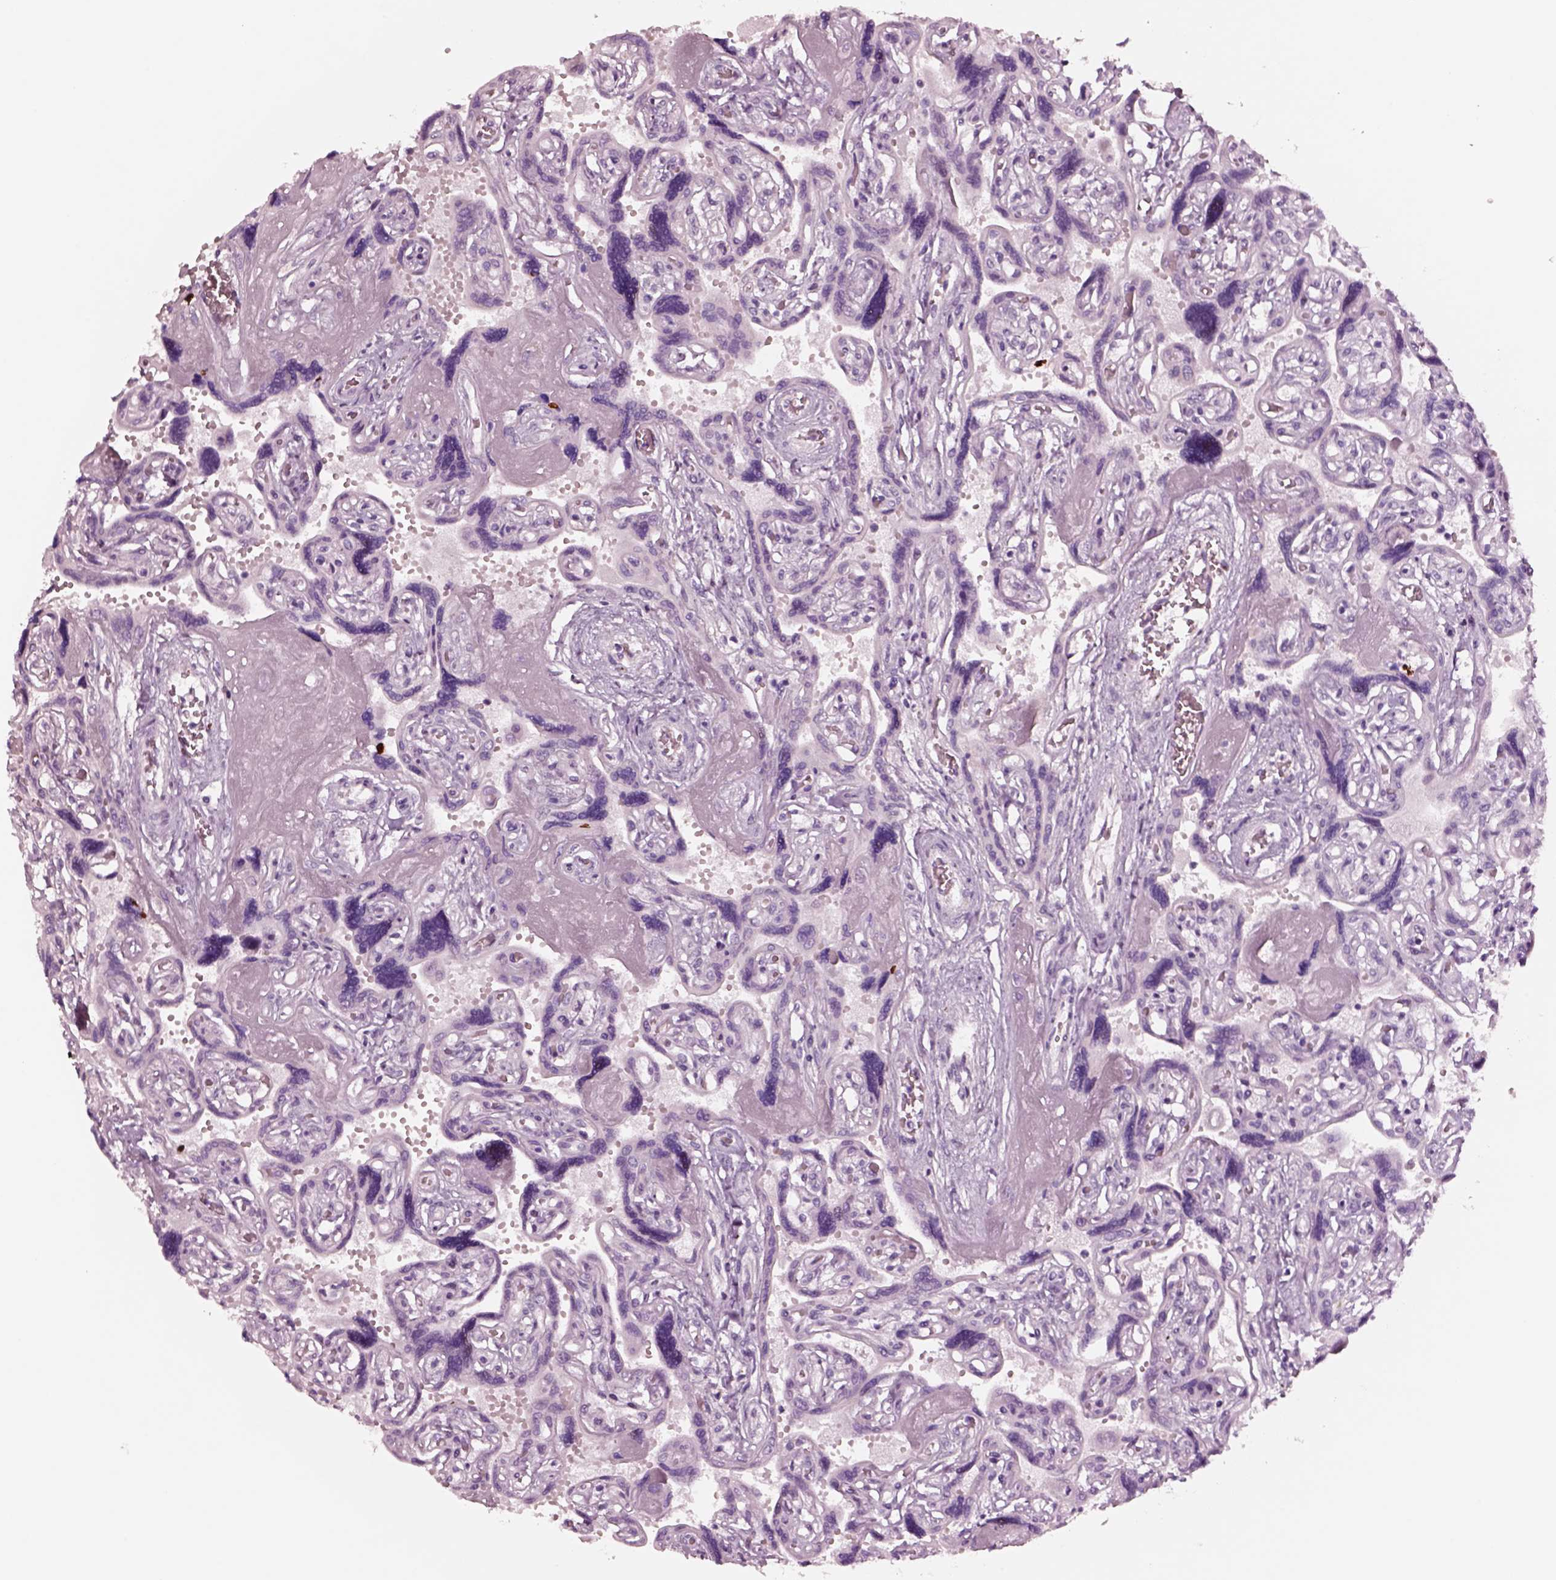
{"staining": {"intensity": "negative", "quantity": "none", "location": "none"}, "tissue": "placenta", "cell_type": "Decidual cells", "image_type": "normal", "snomed": [{"axis": "morphology", "description": "Normal tissue, NOS"}, {"axis": "topography", "description": "Placenta"}], "caption": "This is a micrograph of immunohistochemistry staining of normal placenta, which shows no staining in decidual cells.", "gene": "NMRK2", "patient": {"sex": "female", "age": 32}}